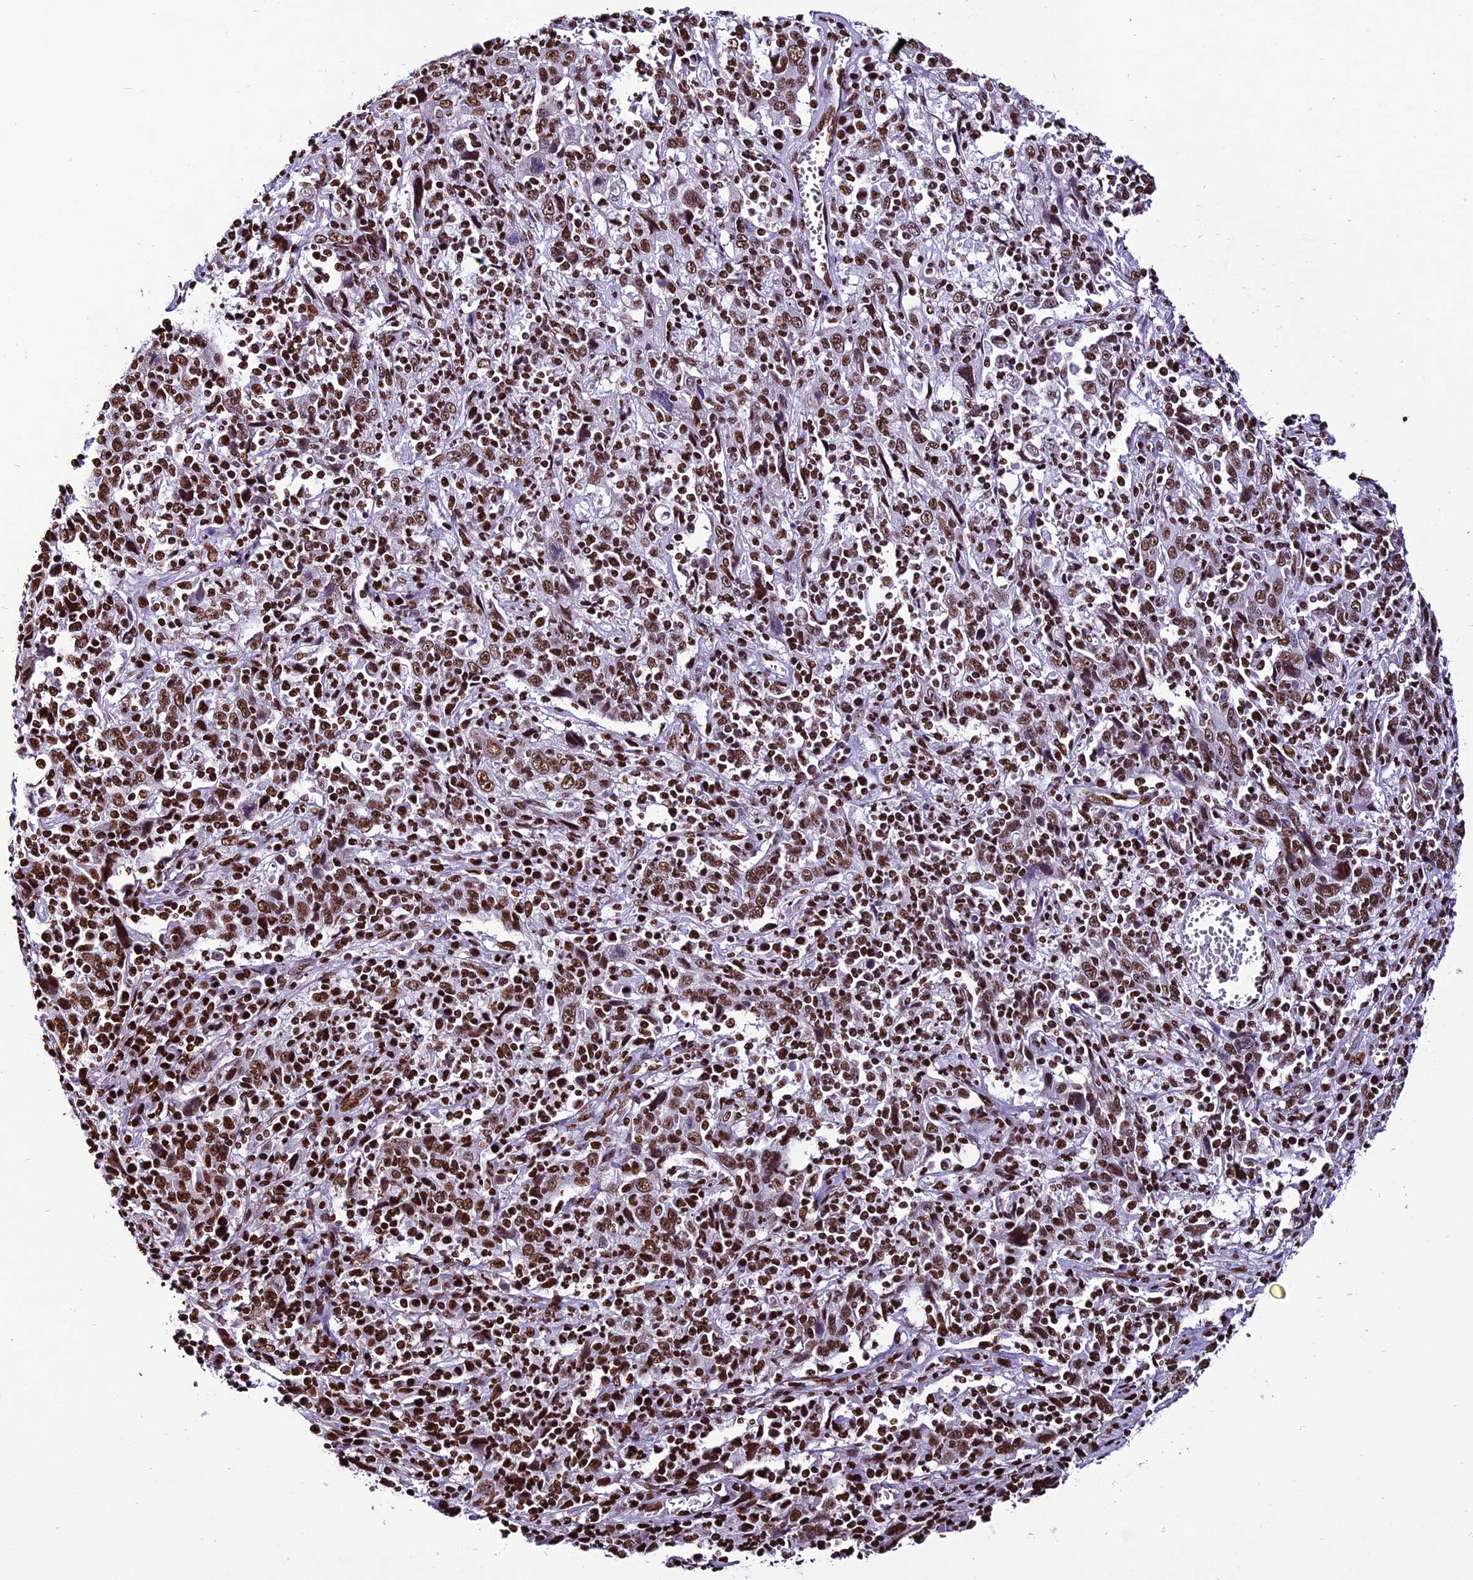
{"staining": {"intensity": "moderate", "quantity": ">75%", "location": "nuclear"}, "tissue": "cervical cancer", "cell_type": "Tumor cells", "image_type": "cancer", "snomed": [{"axis": "morphology", "description": "Squamous cell carcinoma, NOS"}, {"axis": "topography", "description": "Cervix"}], "caption": "High-magnification brightfield microscopy of squamous cell carcinoma (cervical) stained with DAB (3,3'-diaminobenzidine) (brown) and counterstained with hematoxylin (blue). tumor cells exhibit moderate nuclear staining is seen in about>75% of cells.", "gene": "INO80E", "patient": {"sex": "female", "age": 46}}